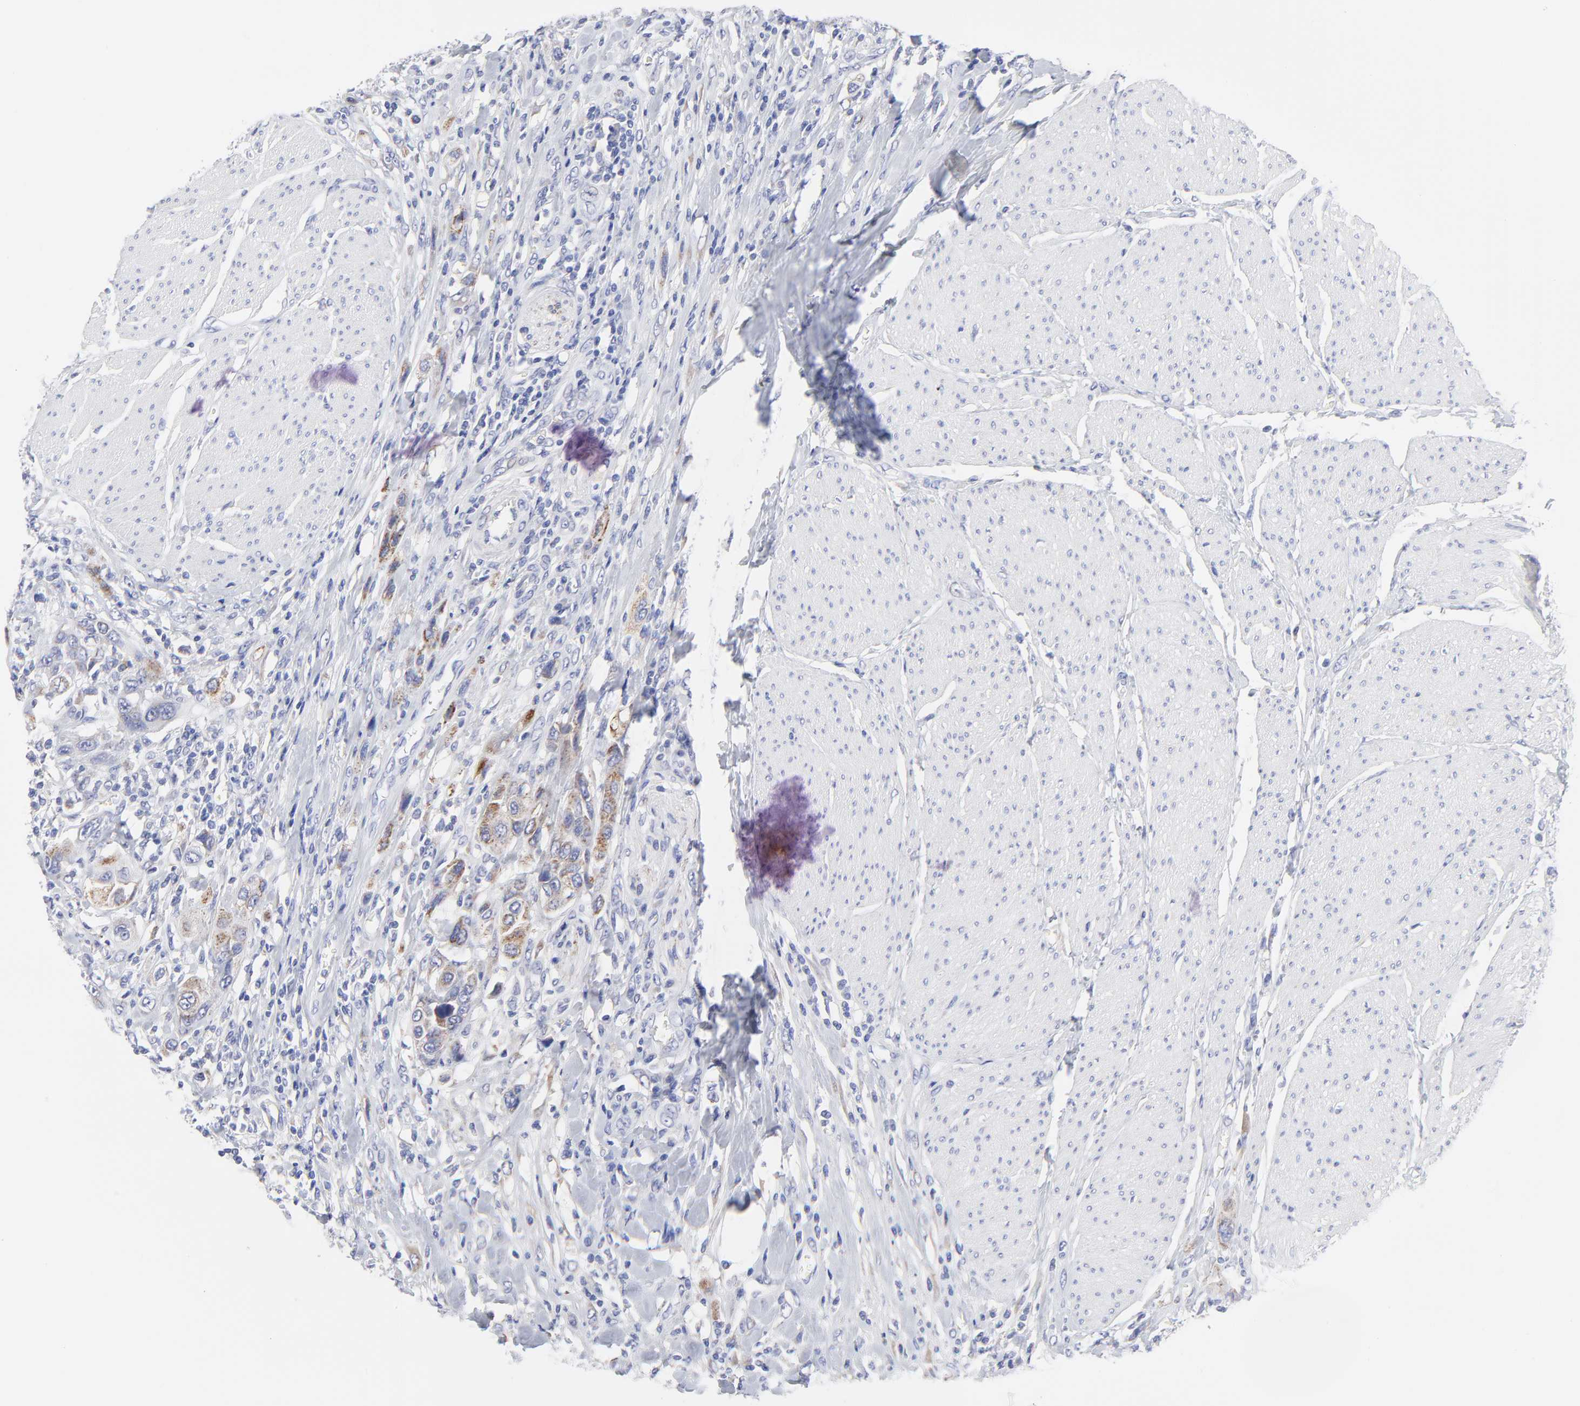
{"staining": {"intensity": "moderate", "quantity": "25%-75%", "location": "cytoplasmic/membranous"}, "tissue": "urothelial cancer", "cell_type": "Tumor cells", "image_type": "cancer", "snomed": [{"axis": "morphology", "description": "Urothelial carcinoma, High grade"}, {"axis": "topography", "description": "Urinary bladder"}], "caption": "DAB immunohistochemical staining of urothelial cancer reveals moderate cytoplasmic/membranous protein staining in approximately 25%-75% of tumor cells.", "gene": "DUSP9", "patient": {"sex": "male", "age": 50}}